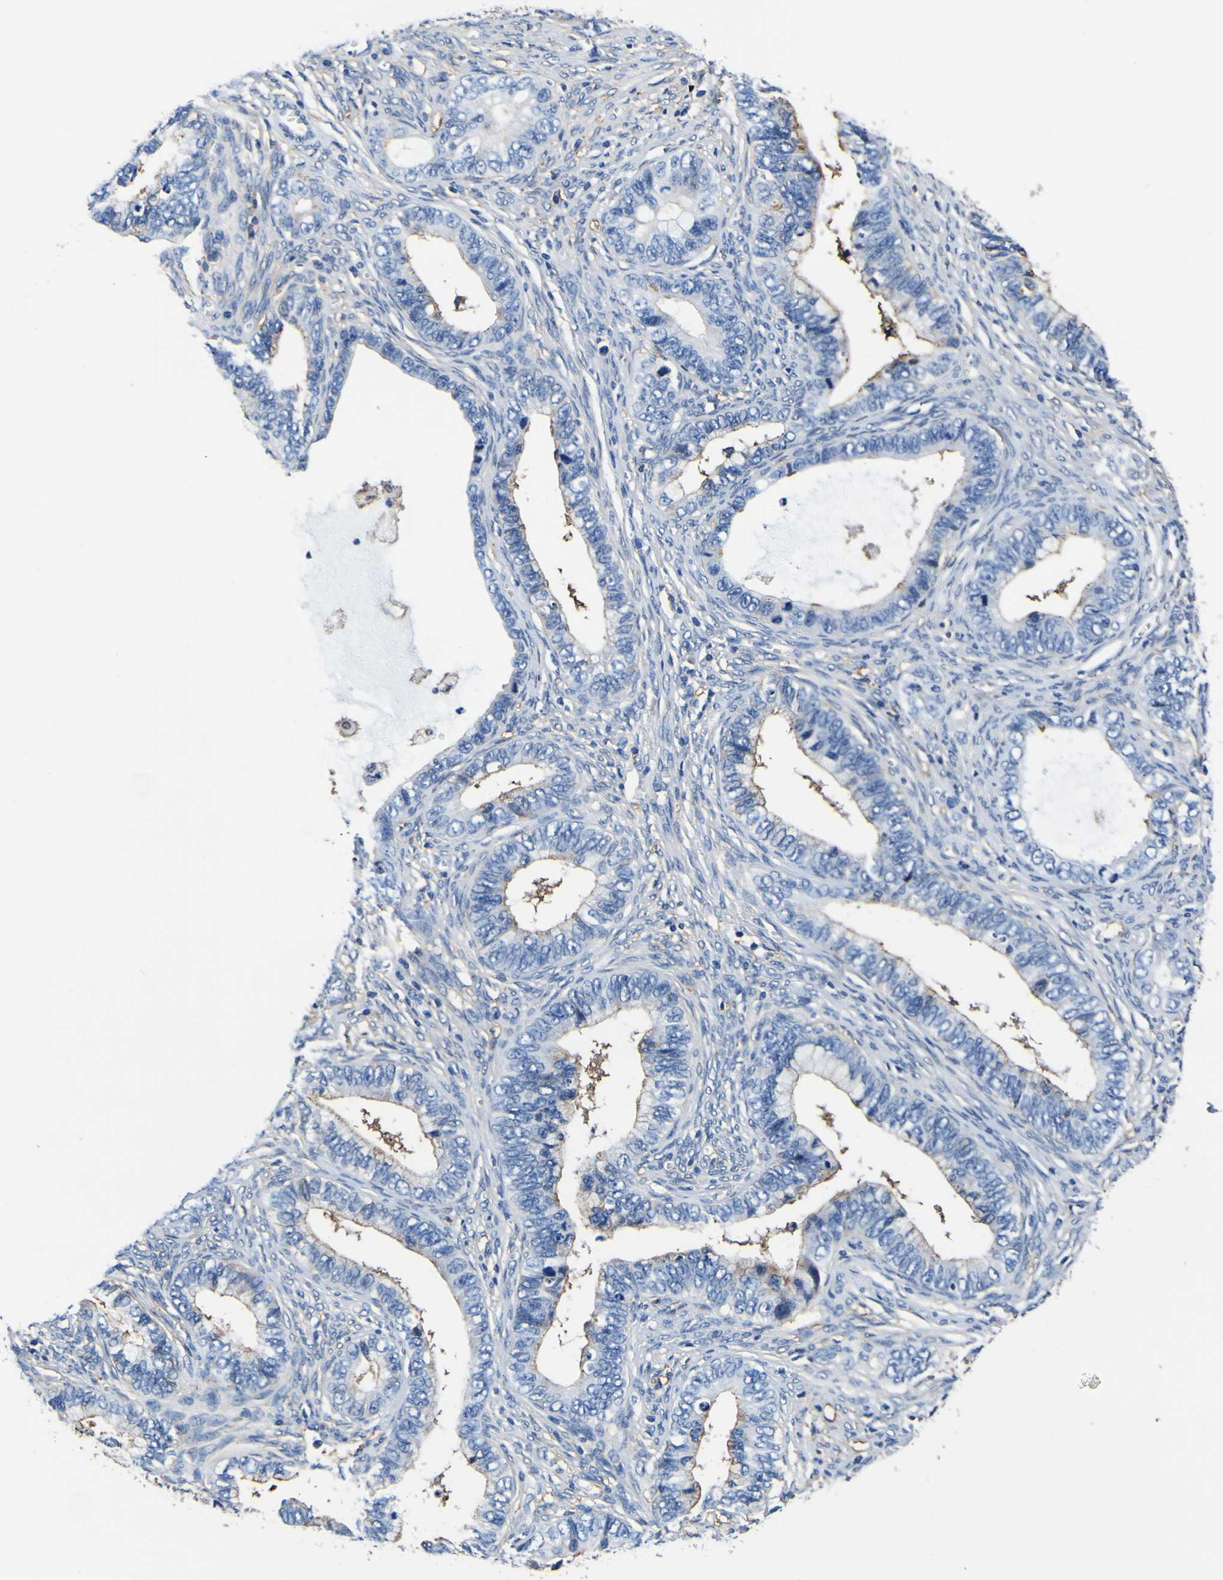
{"staining": {"intensity": "moderate", "quantity": "25%-75%", "location": "cytoplasmic/membranous"}, "tissue": "cervical cancer", "cell_type": "Tumor cells", "image_type": "cancer", "snomed": [{"axis": "morphology", "description": "Adenocarcinoma, NOS"}, {"axis": "topography", "description": "Cervix"}], "caption": "Immunohistochemistry (IHC) staining of adenocarcinoma (cervical), which displays medium levels of moderate cytoplasmic/membranous positivity in about 25%-75% of tumor cells indicating moderate cytoplasmic/membranous protein expression. The staining was performed using DAB (brown) for protein detection and nuclei were counterstained in hematoxylin (blue).", "gene": "PXDN", "patient": {"sex": "female", "age": 44}}